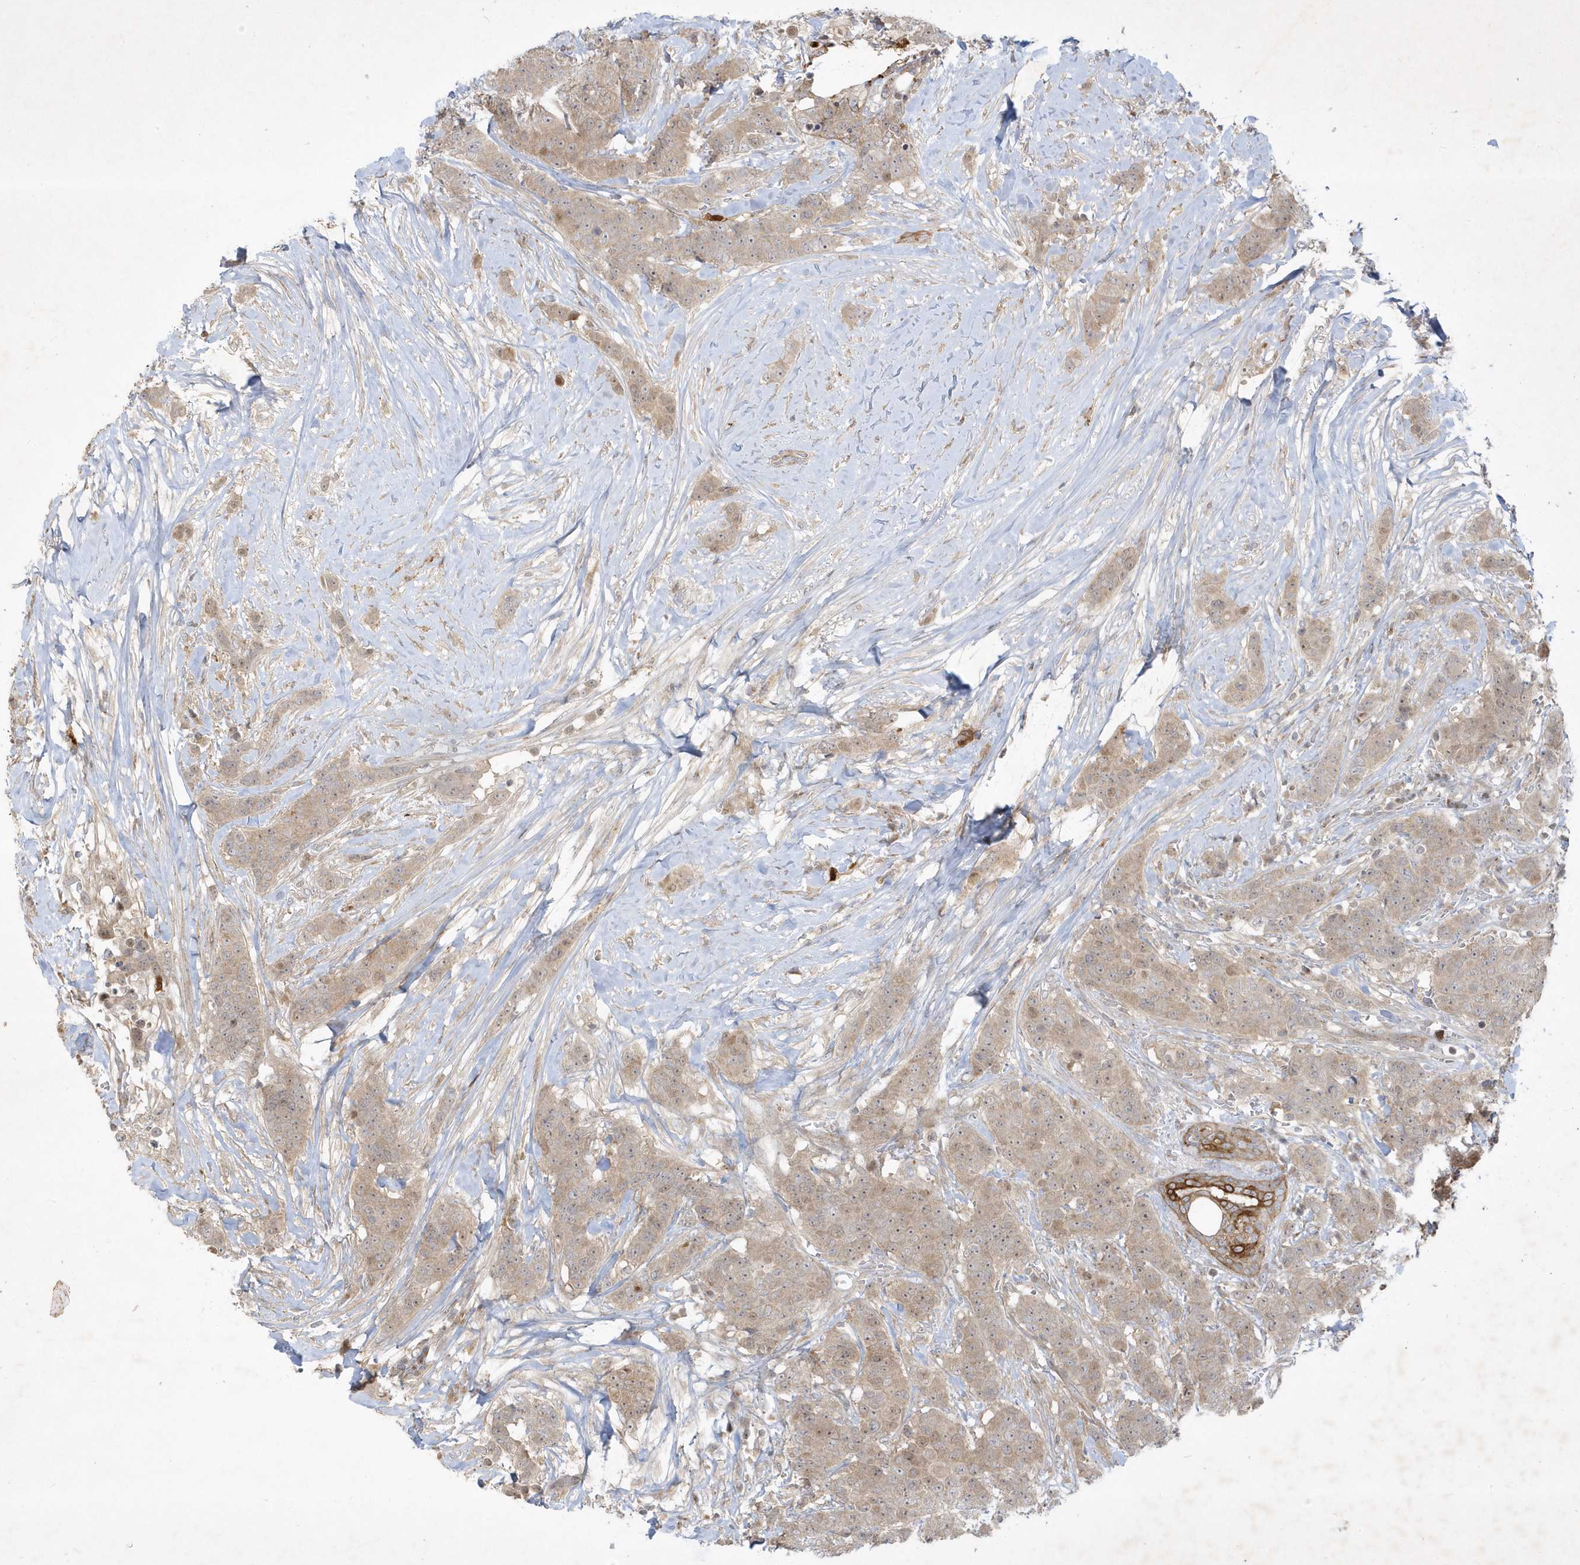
{"staining": {"intensity": "weak", "quantity": "25%-75%", "location": "cytoplasmic/membranous"}, "tissue": "breast cancer", "cell_type": "Tumor cells", "image_type": "cancer", "snomed": [{"axis": "morphology", "description": "Duct carcinoma"}, {"axis": "topography", "description": "Breast"}], "caption": "Human breast infiltrating ductal carcinoma stained with a protein marker demonstrates weak staining in tumor cells.", "gene": "IFT57", "patient": {"sex": "female", "age": 40}}